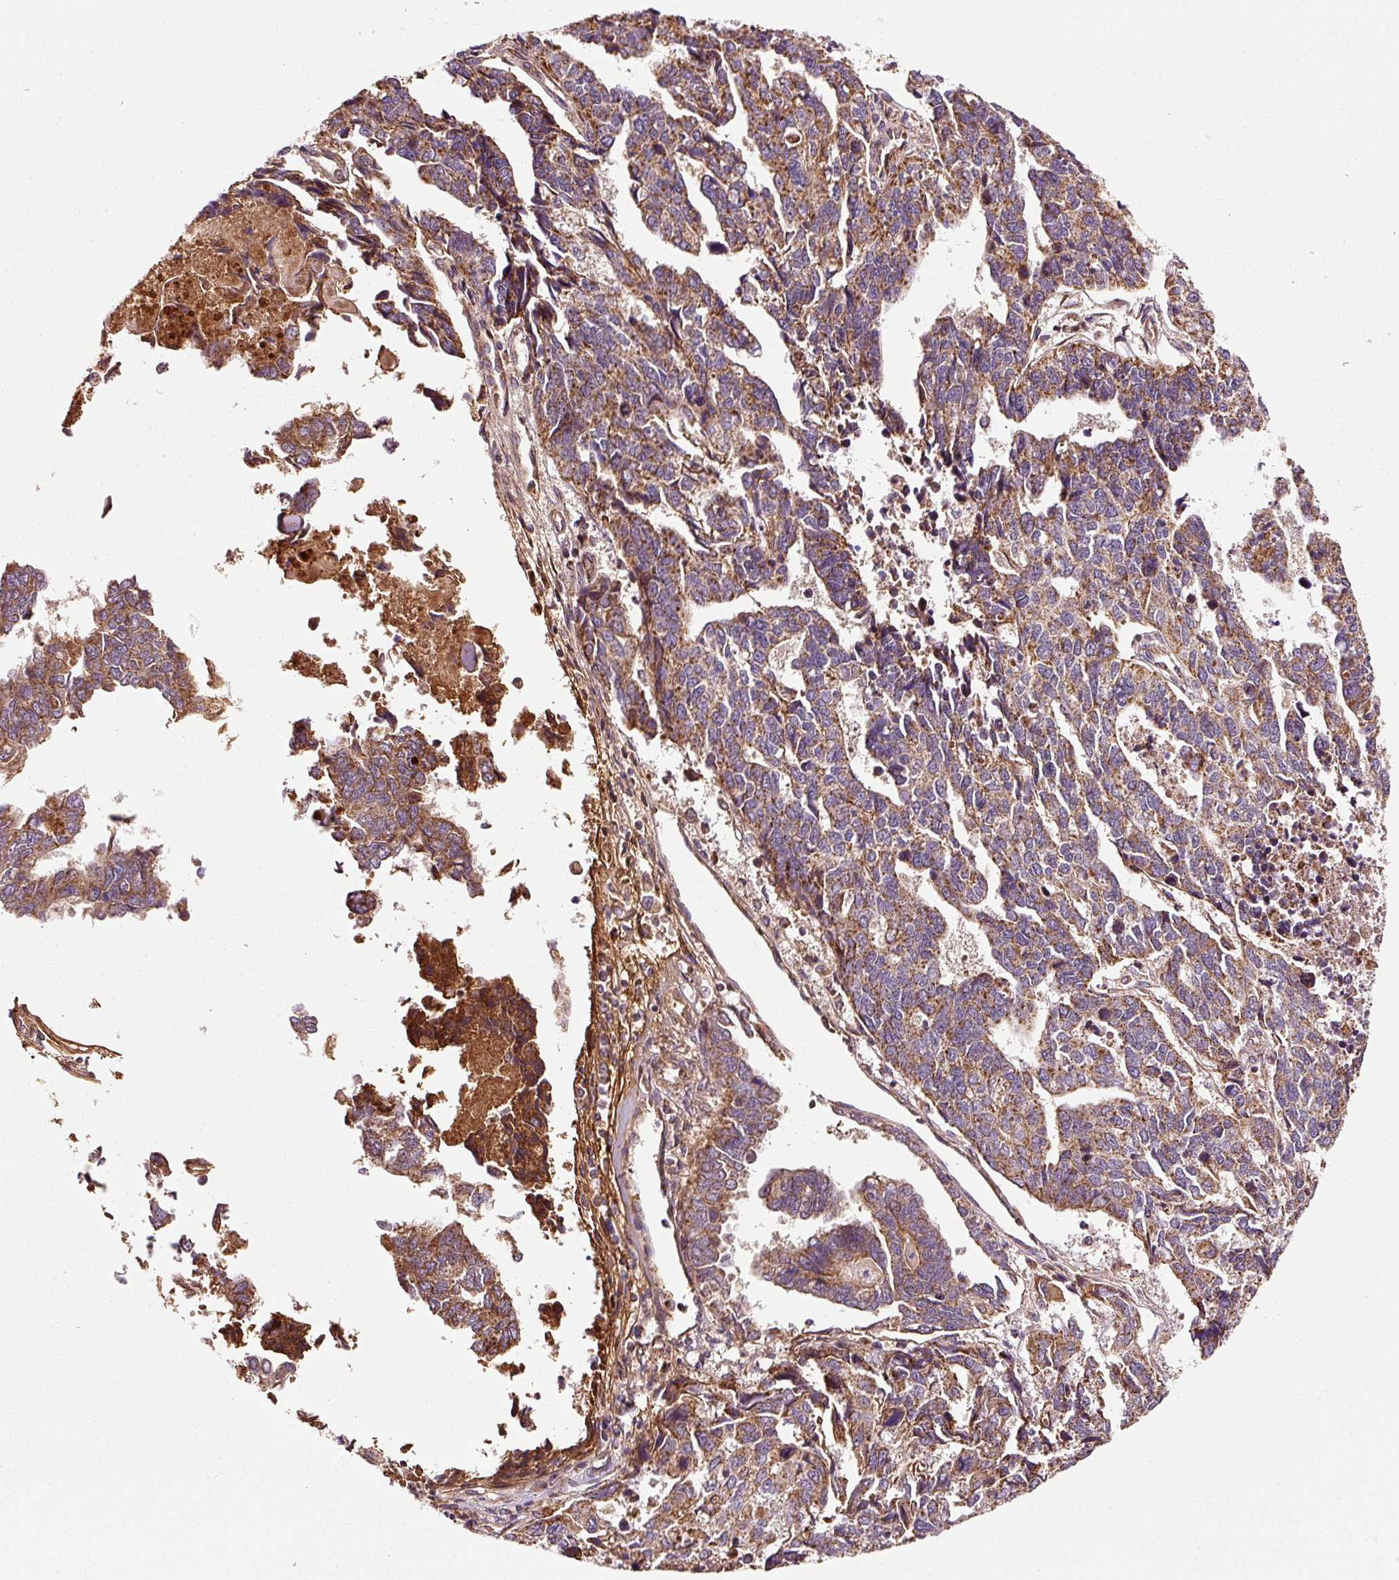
{"staining": {"intensity": "moderate", "quantity": ">75%", "location": "cytoplasmic/membranous"}, "tissue": "endometrial cancer", "cell_type": "Tumor cells", "image_type": "cancer", "snomed": [{"axis": "morphology", "description": "Adenocarcinoma, NOS"}, {"axis": "topography", "description": "Endometrium"}], "caption": "Protein staining exhibits moderate cytoplasmic/membranous positivity in about >75% of tumor cells in endometrial cancer.", "gene": "ISCU", "patient": {"sex": "female", "age": 73}}